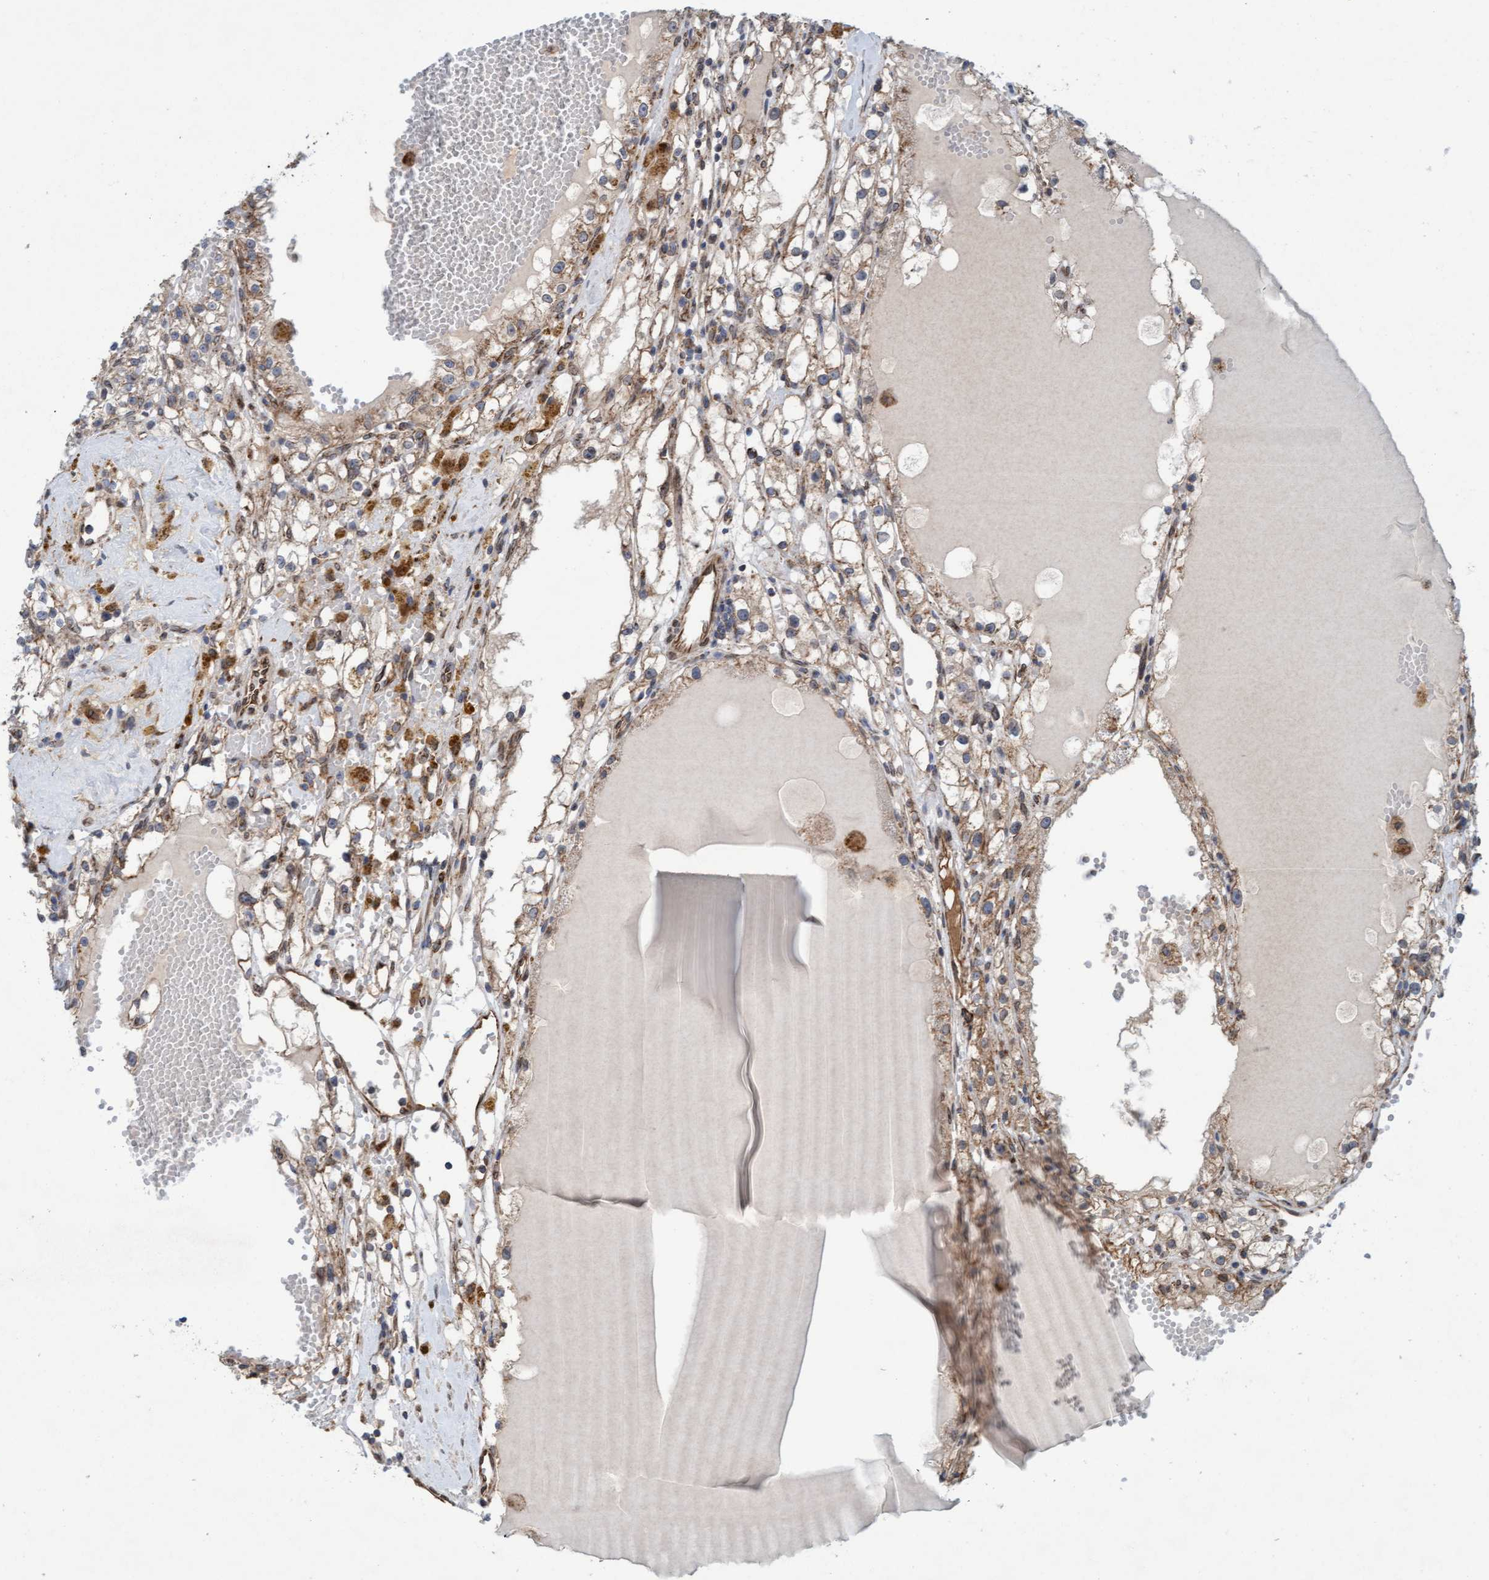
{"staining": {"intensity": "moderate", "quantity": ">75%", "location": "cytoplasmic/membranous"}, "tissue": "renal cancer", "cell_type": "Tumor cells", "image_type": "cancer", "snomed": [{"axis": "morphology", "description": "Adenocarcinoma, NOS"}, {"axis": "topography", "description": "Kidney"}], "caption": "Renal cancer (adenocarcinoma) stained for a protein shows moderate cytoplasmic/membranous positivity in tumor cells.", "gene": "MRPS23", "patient": {"sex": "male", "age": 56}}